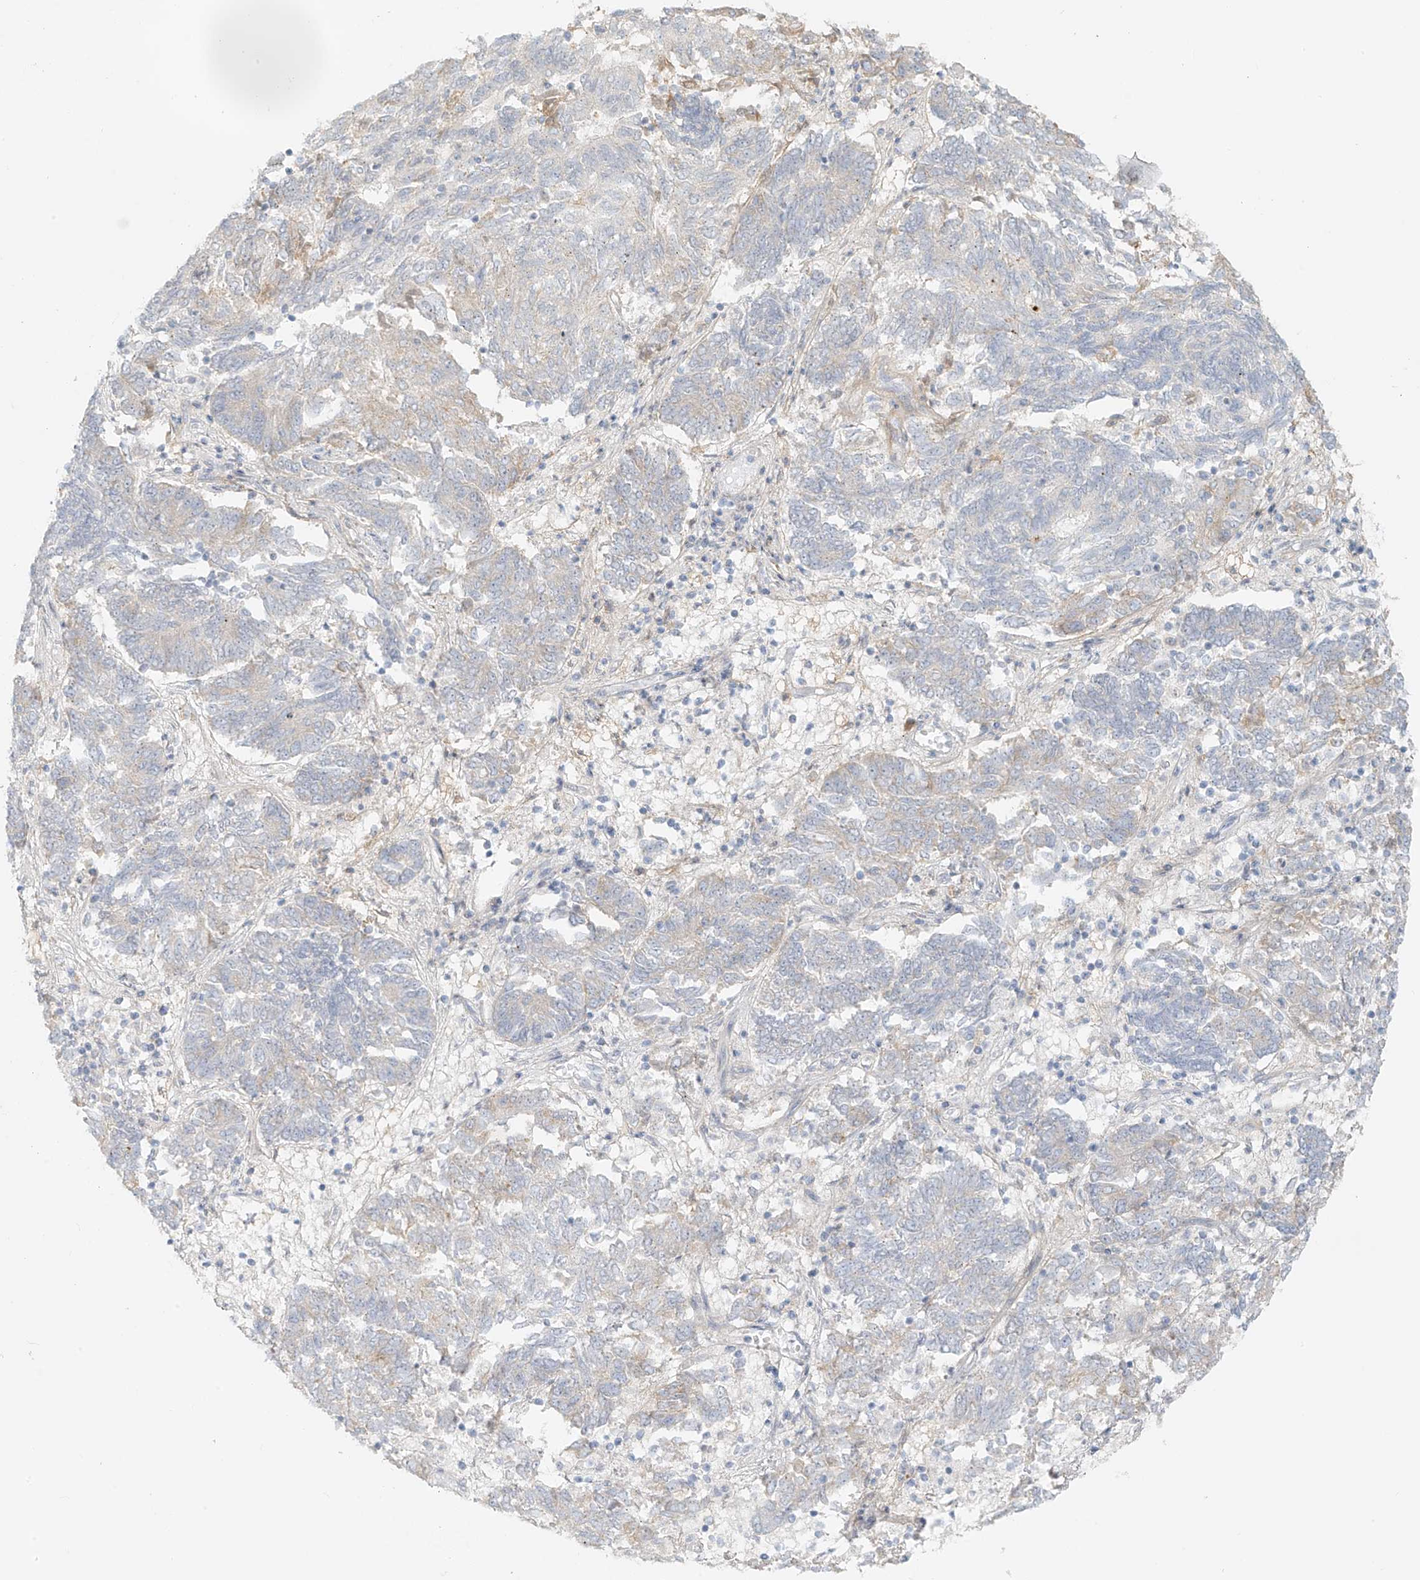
{"staining": {"intensity": "weak", "quantity": "<25%", "location": "cytoplasmic/membranous"}, "tissue": "endometrial cancer", "cell_type": "Tumor cells", "image_type": "cancer", "snomed": [{"axis": "morphology", "description": "Adenocarcinoma, NOS"}, {"axis": "topography", "description": "Endometrium"}], "caption": "Immunohistochemistry (IHC) of human endometrial cancer (adenocarcinoma) displays no expression in tumor cells. Brightfield microscopy of immunohistochemistry stained with DAB (3,3'-diaminobenzidine) (brown) and hematoxylin (blue), captured at high magnification.", "gene": "UST", "patient": {"sex": "female", "age": 80}}